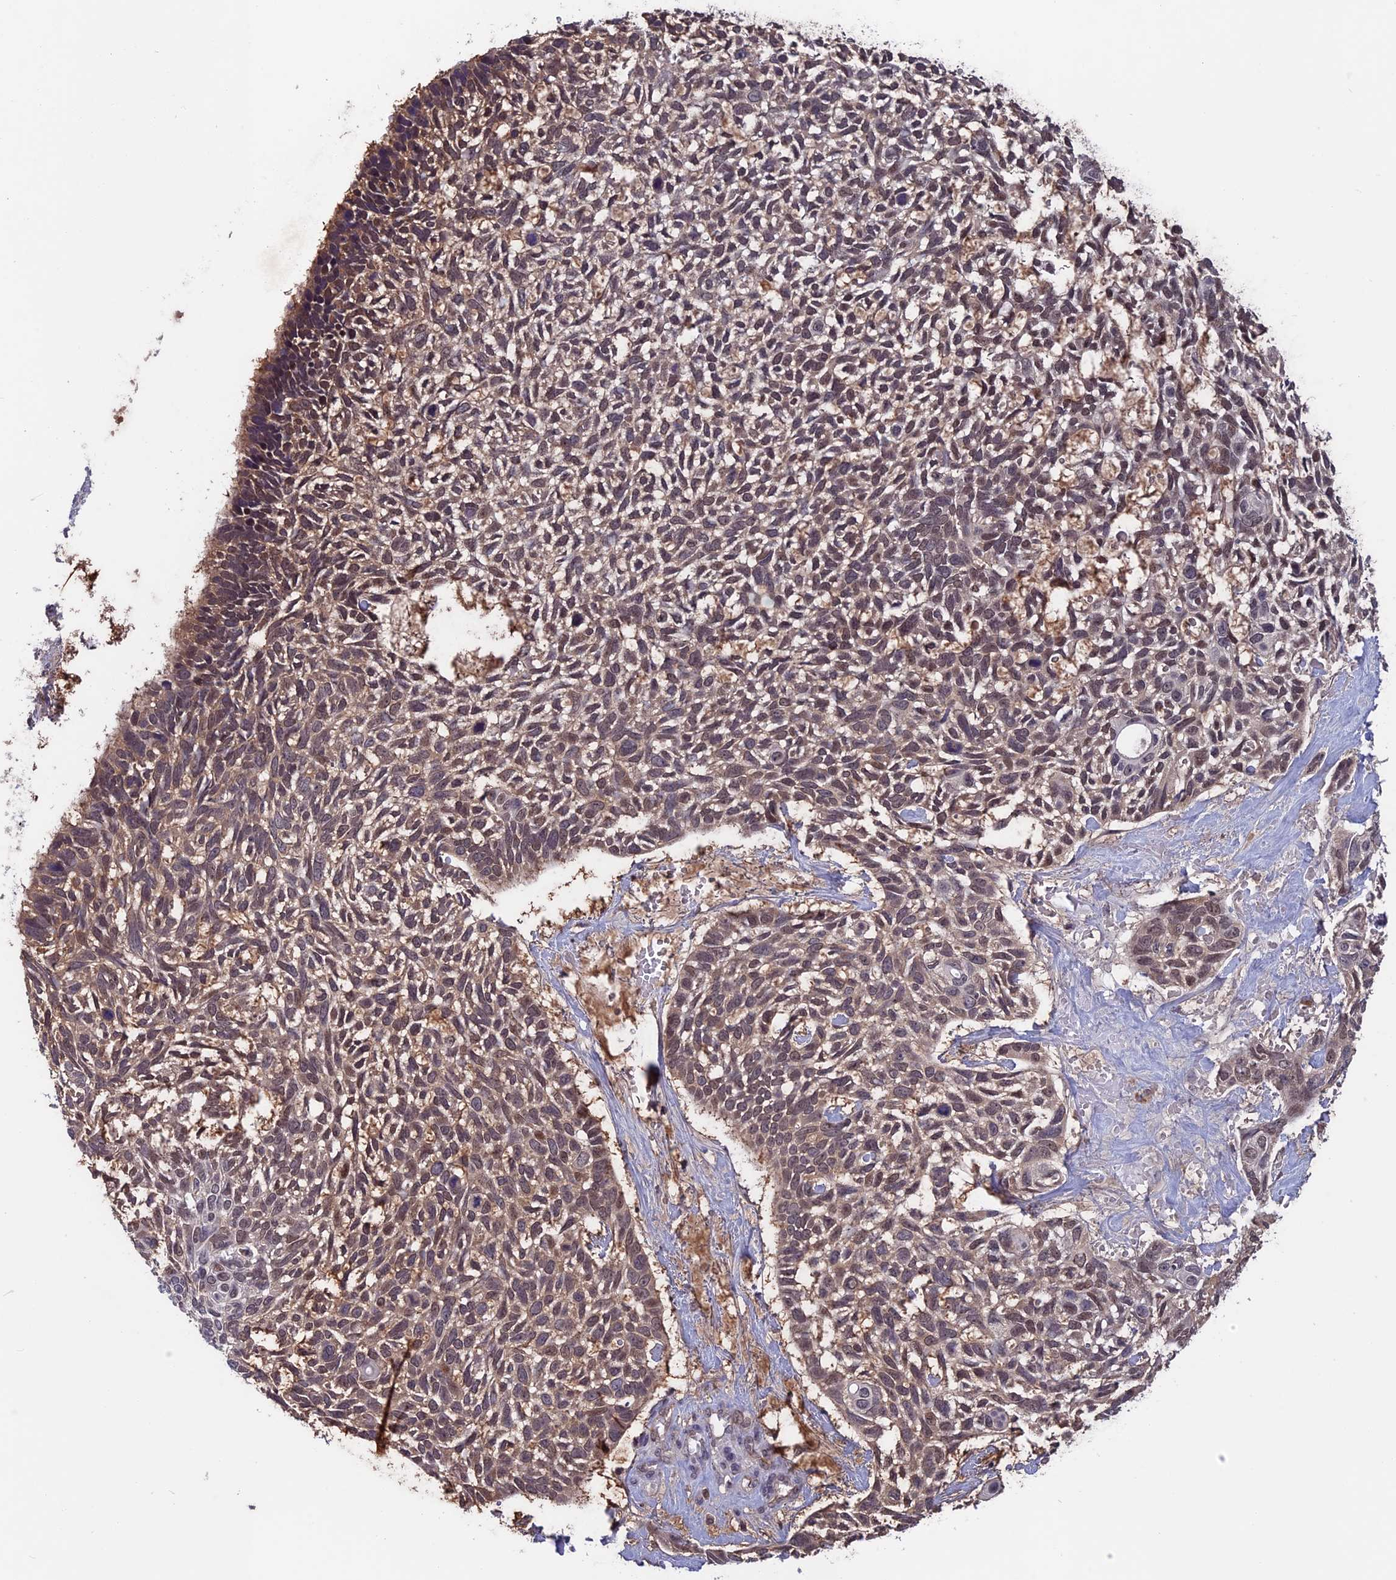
{"staining": {"intensity": "weak", "quantity": ">75%", "location": "cytoplasmic/membranous,nuclear"}, "tissue": "skin cancer", "cell_type": "Tumor cells", "image_type": "cancer", "snomed": [{"axis": "morphology", "description": "Basal cell carcinoma"}, {"axis": "topography", "description": "Skin"}], "caption": "Immunohistochemistry (IHC) histopathology image of skin cancer stained for a protein (brown), which exhibits low levels of weak cytoplasmic/membranous and nuclear staining in approximately >75% of tumor cells.", "gene": "FKBPL", "patient": {"sex": "male", "age": 88}}